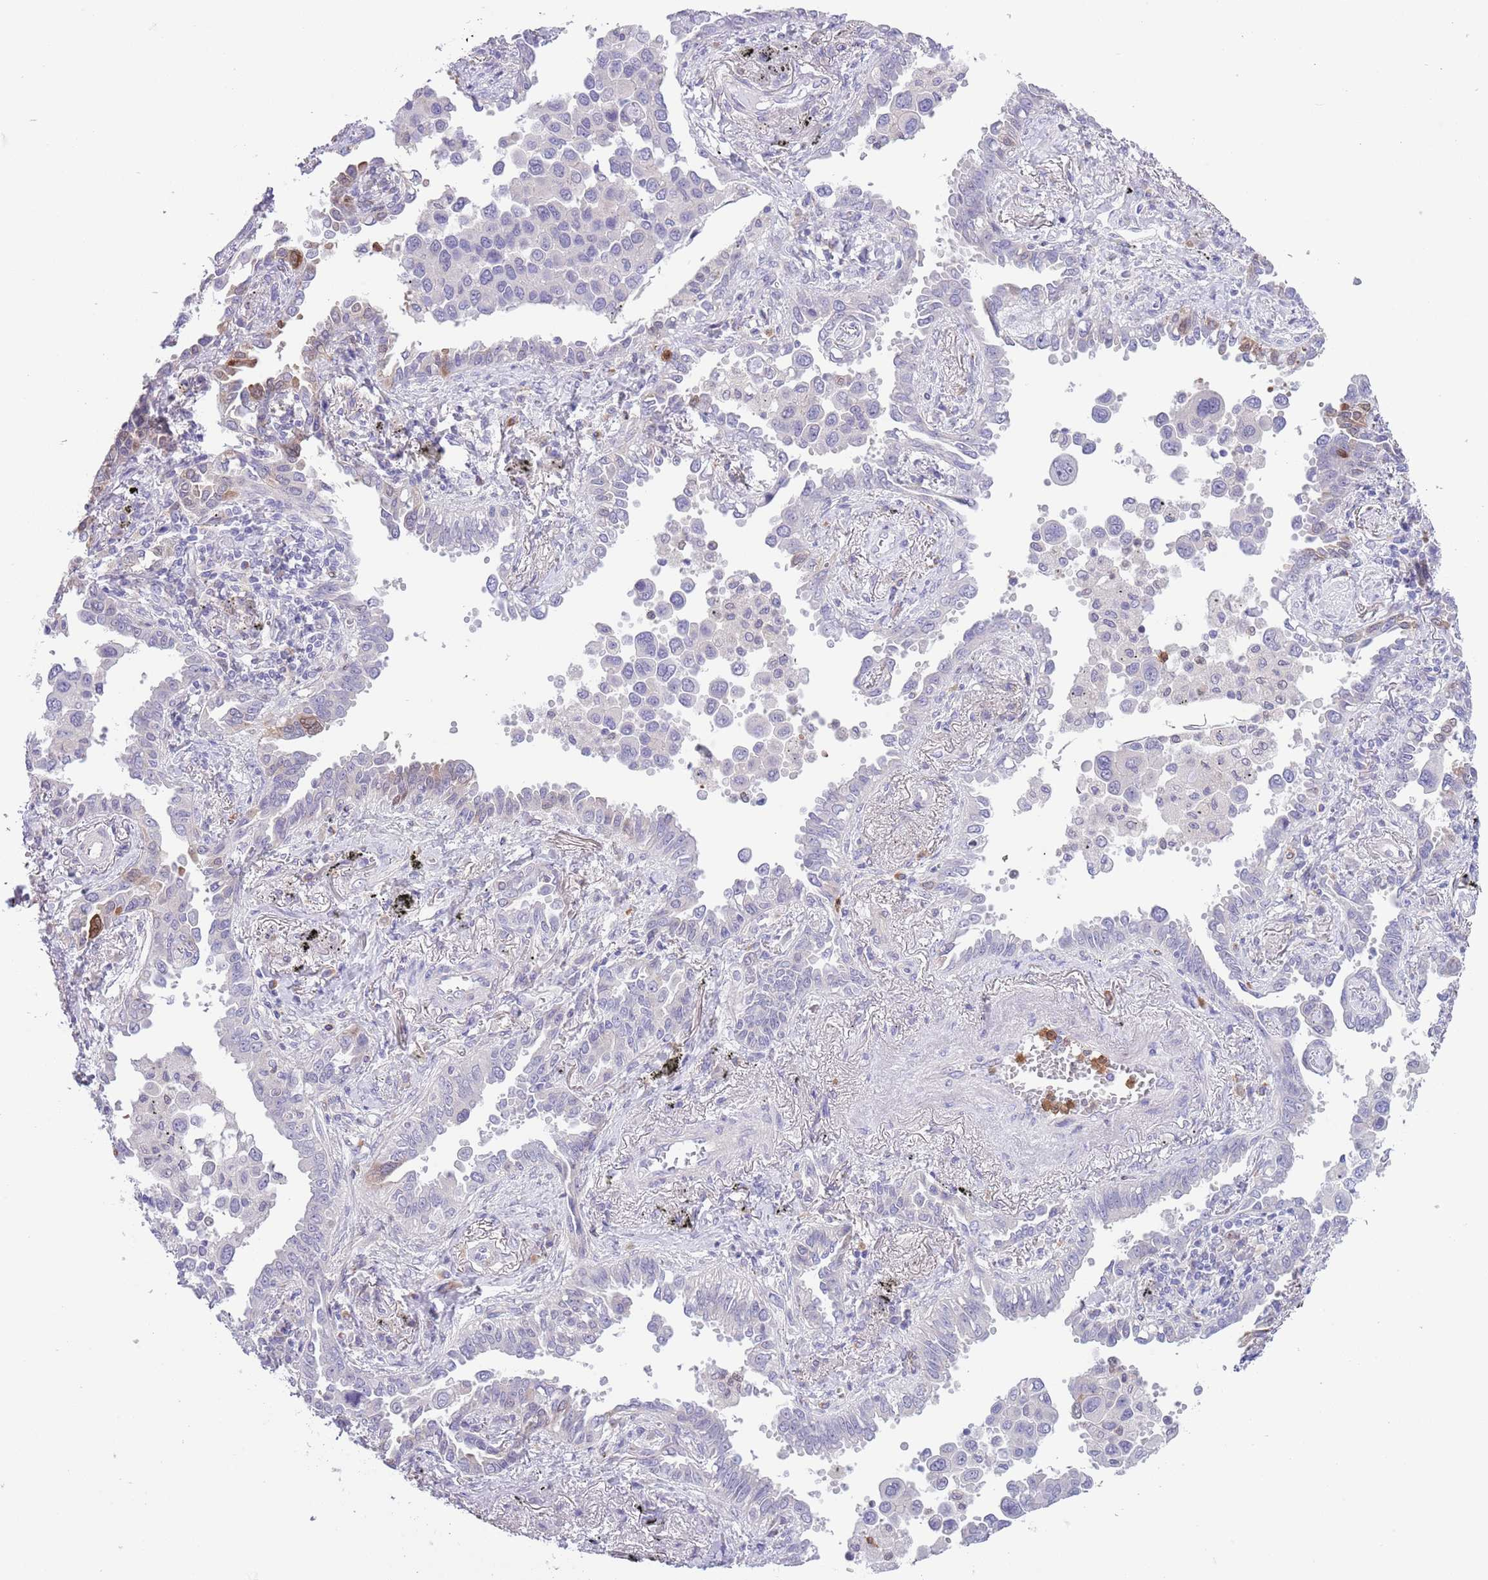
{"staining": {"intensity": "negative", "quantity": "none", "location": "none"}, "tissue": "lung cancer", "cell_type": "Tumor cells", "image_type": "cancer", "snomed": [{"axis": "morphology", "description": "Adenocarcinoma, NOS"}, {"axis": "topography", "description": "Lung"}], "caption": "Immunohistochemistry (IHC) micrograph of neoplastic tissue: human lung adenocarcinoma stained with DAB (3,3'-diaminobenzidine) reveals no significant protein staining in tumor cells.", "gene": "ZFP2", "patient": {"sex": "male", "age": 67}}